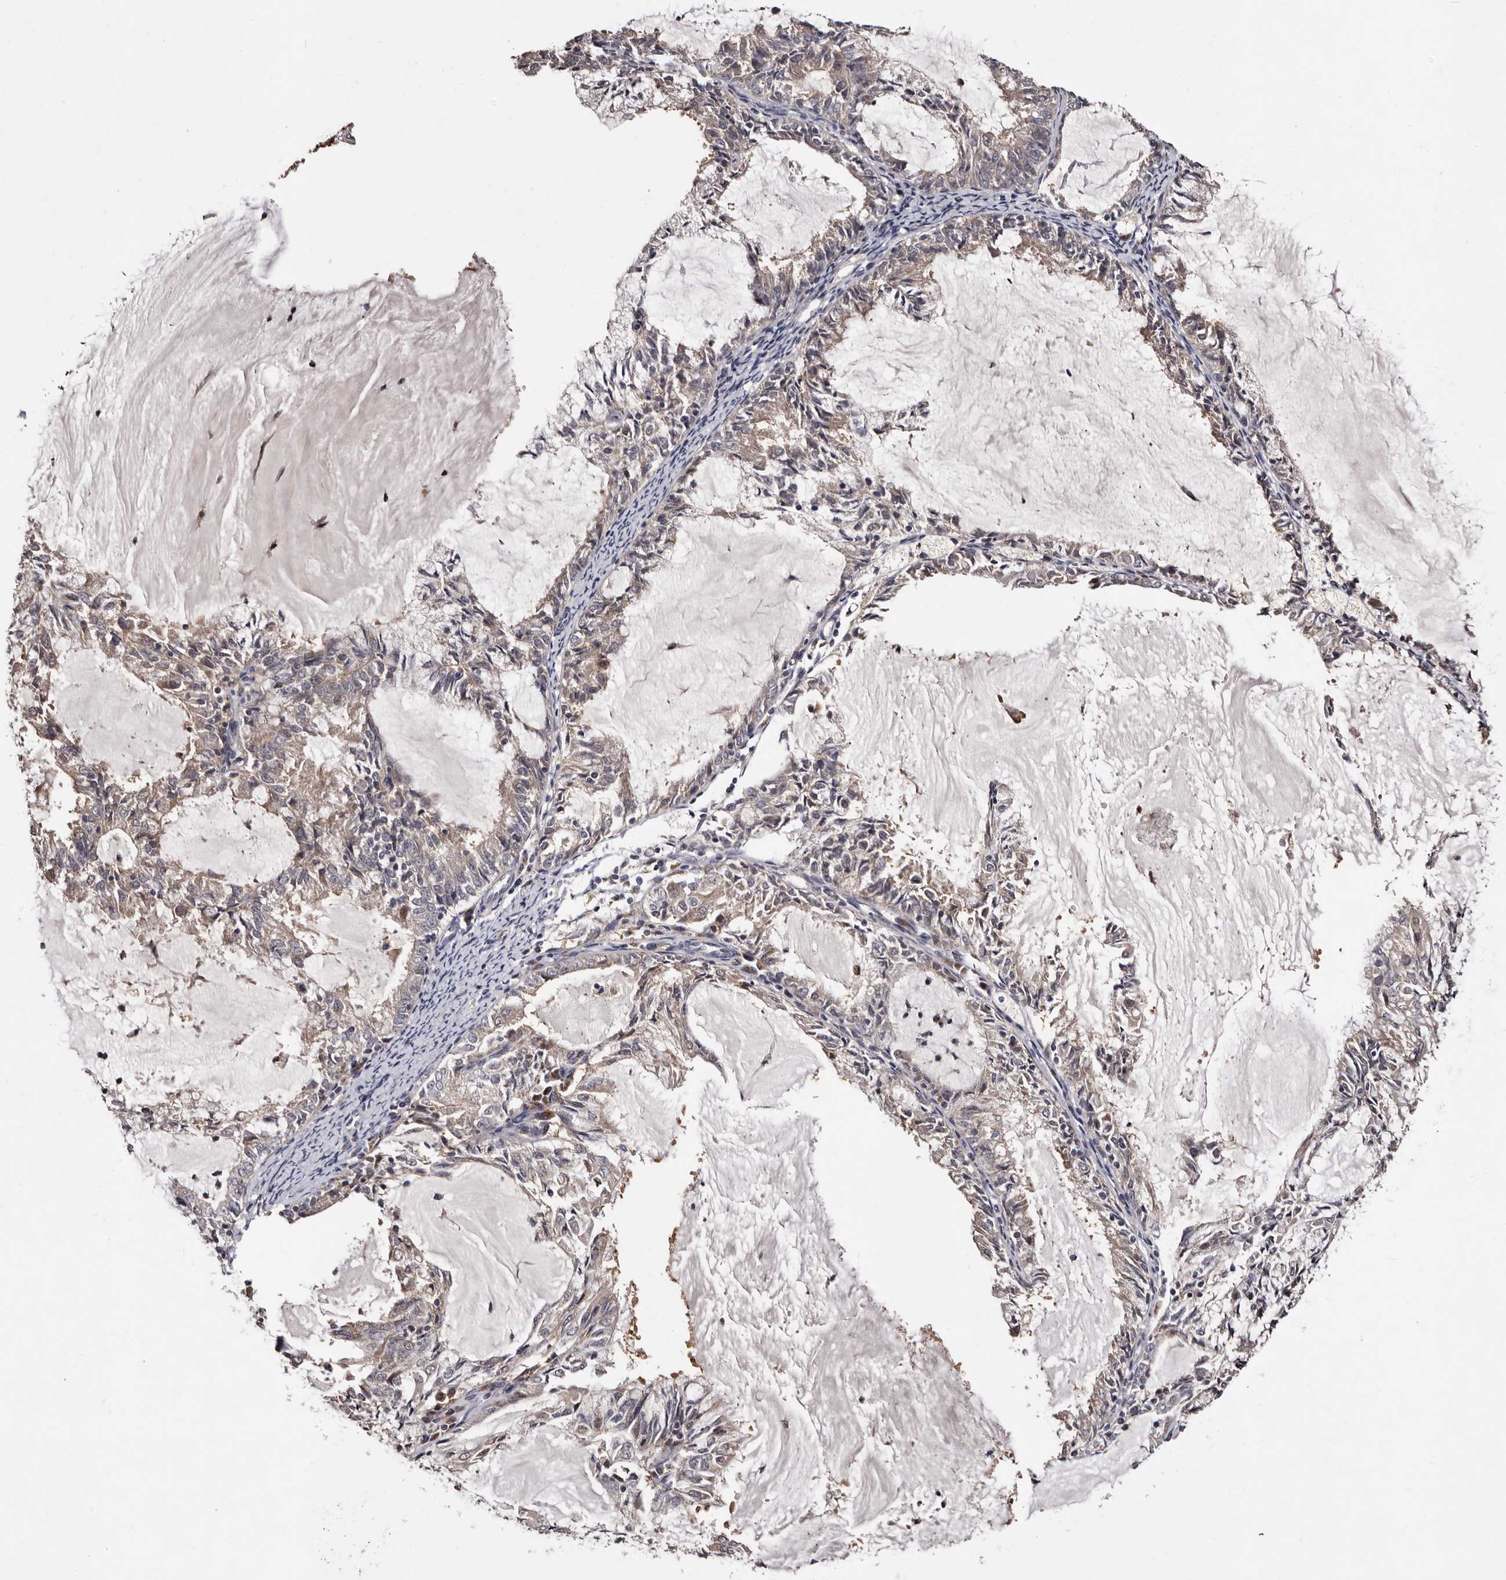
{"staining": {"intensity": "negative", "quantity": "none", "location": "none"}, "tissue": "endometrial cancer", "cell_type": "Tumor cells", "image_type": "cancer", "snomed": [{"axis": "morphology", "description": "Adenocarcinoma, NOS"}, {"axis": "topography", "description": "Endometrium"}], "caption": "The IHC image has no significant expression in tumor cells of adenocarcinoma (endometrial) tissue.", "gene": "DNPH1", "patient": {"sex": "female", "age": 57}}